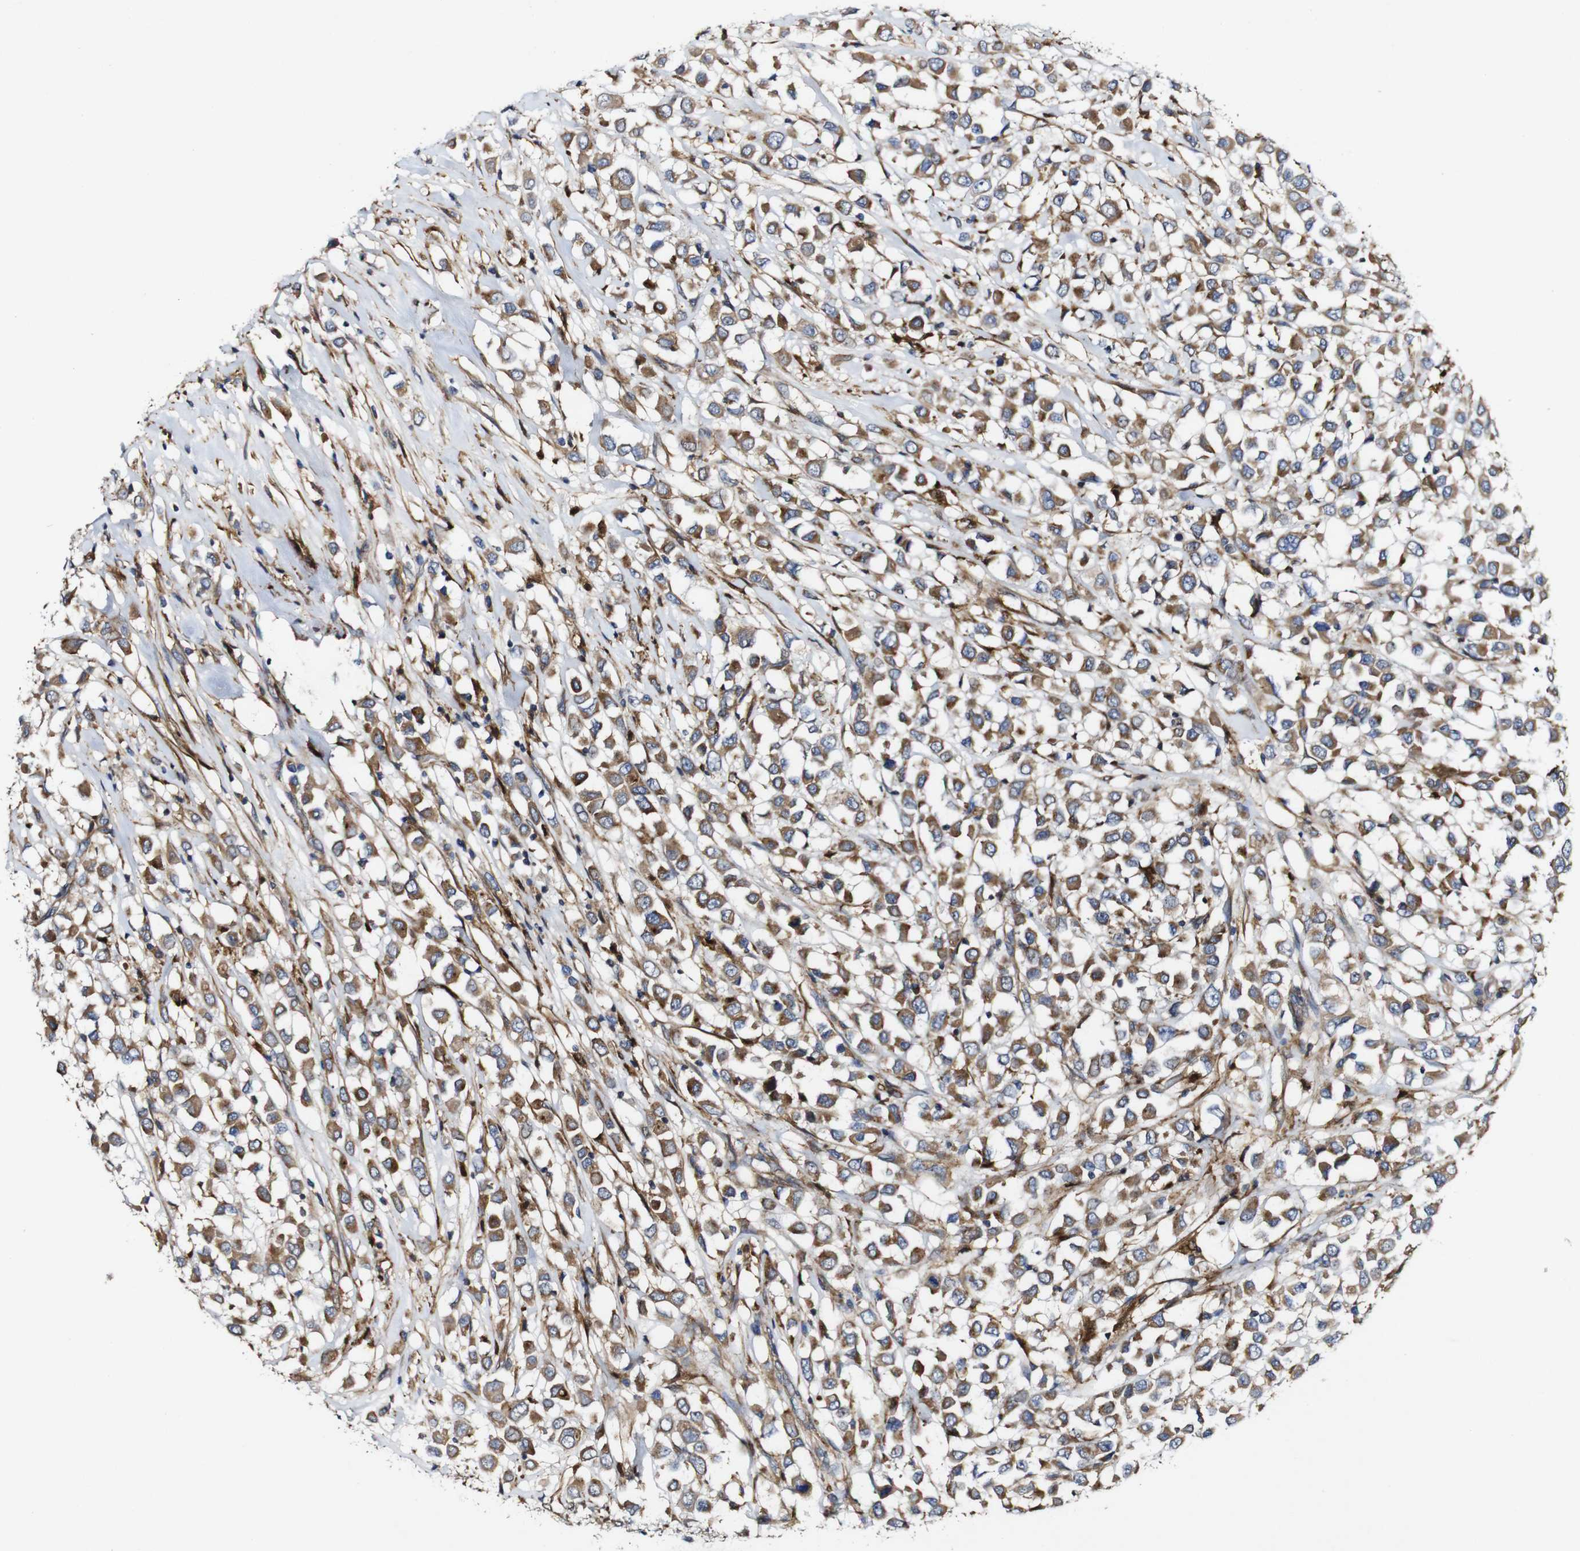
{"staining": {"intensity": "moderate", "quantity": ">75%", "location": "cytoplasmic/membranous"}, "tissue": "breast cancer", "cell_type": "Tumor cells", "image_type": "cancer", "snomed": [{"axis": "morphology", "description": "Duct carcinoma"}, {"axis": "topography", "description": "Breast"}], "caption": "IHC image of neoplastic tissue: breast invasive ductal carcinoma stained using IHC reveals medium levels of moderate protein expression localized specifically in the cytoplasmic/membranous of tumor cells, appearing as a cytoplasmic/membranous brown color.", "gene": "GSDME", "patient": {"sex": "female", "age": 61}}